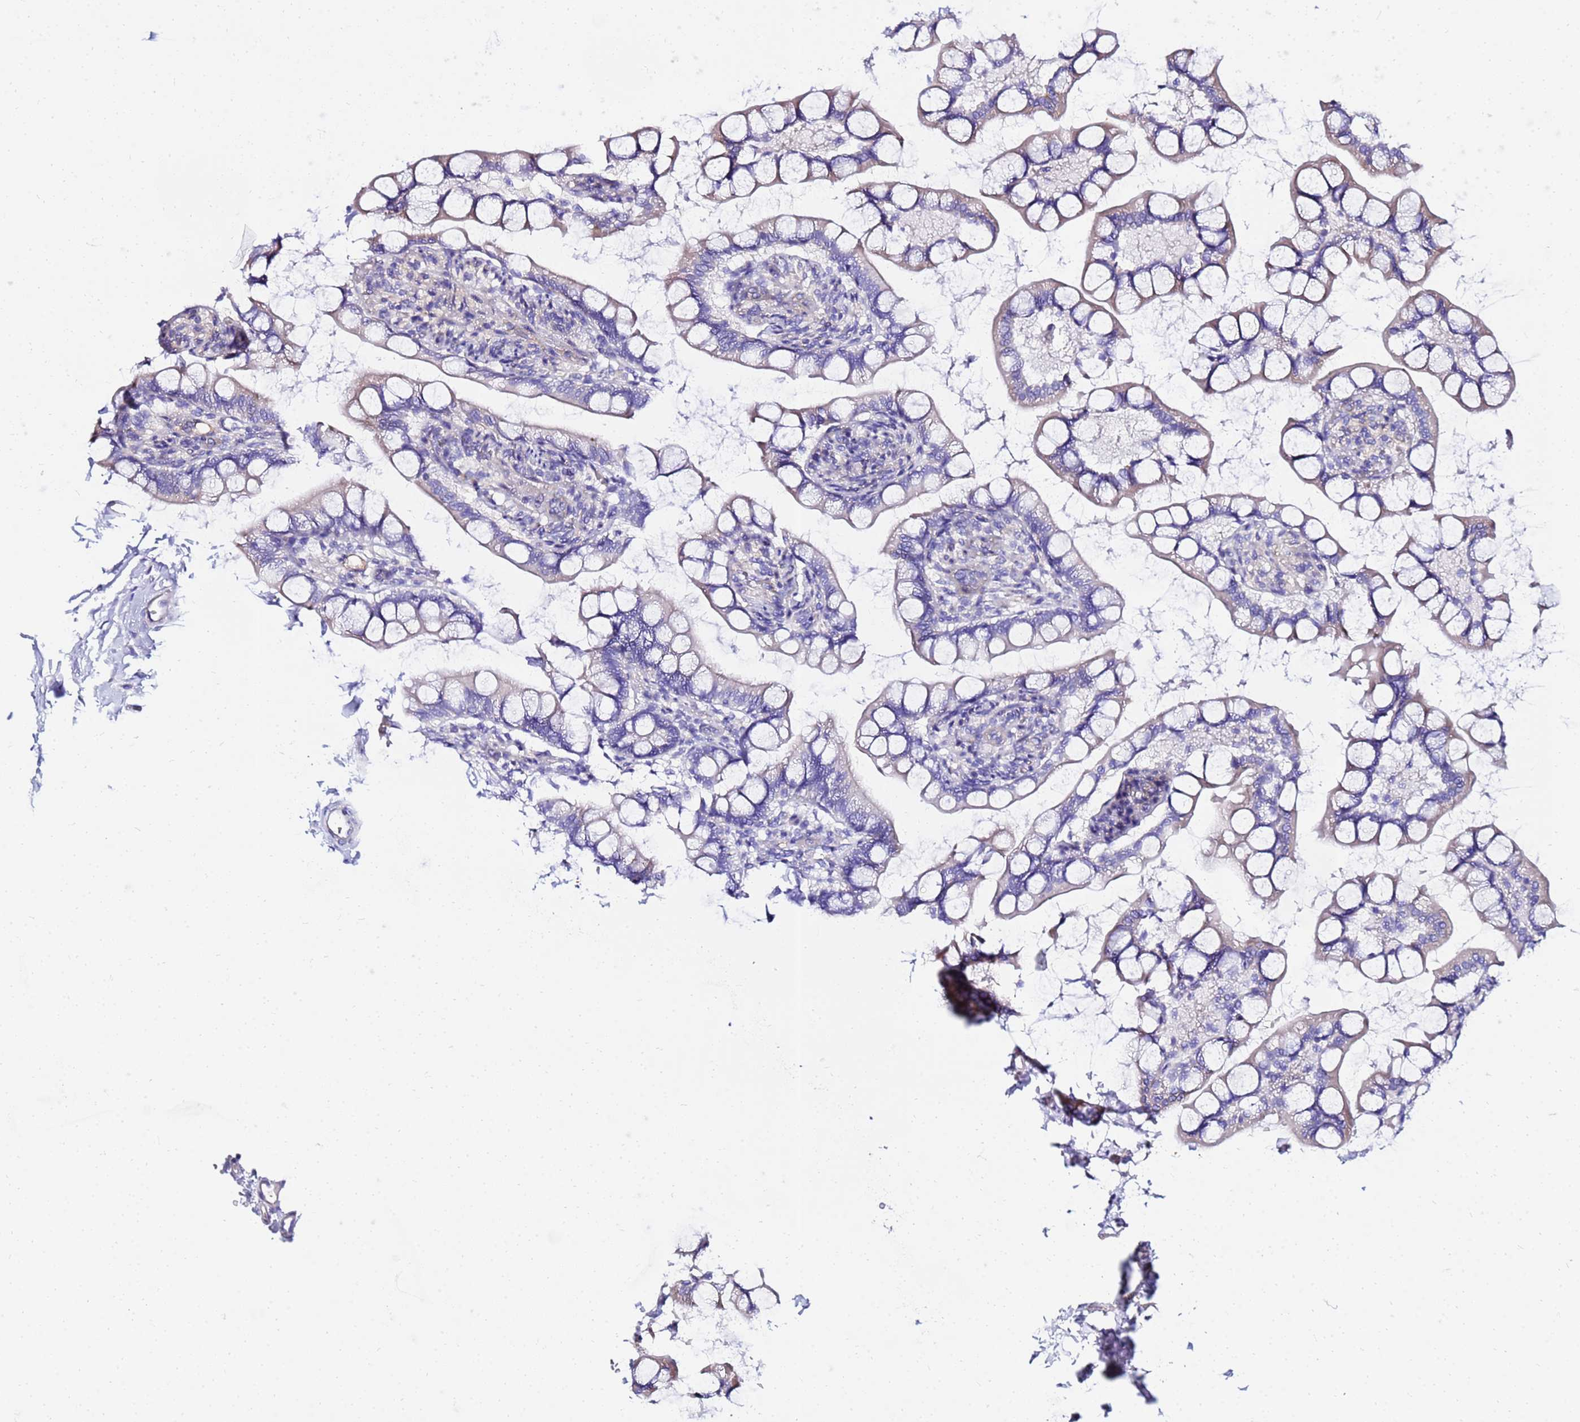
{"staining": {"intensity": "weak", "quantity": "25%-75%", "location": "cytoplasmic/membranous"}, "tissue": "small intestine", "cell_type": "Glandular cells", "image_type": "normal", "snomed": [{"axis": "morphology", "description": "Normal tissue, NOS"}, {"axis": "topography", "description": "Small intestine"}], "caption": "IHC micrograph of unremarkable human small intestine stained for a protein (brown), which displays low levels of weak cytoplasmic/membranous positivity in about 25%-75% of glandular cells.", "gene": "HERC5", "patient": {"sex": "male", "age": 52}}